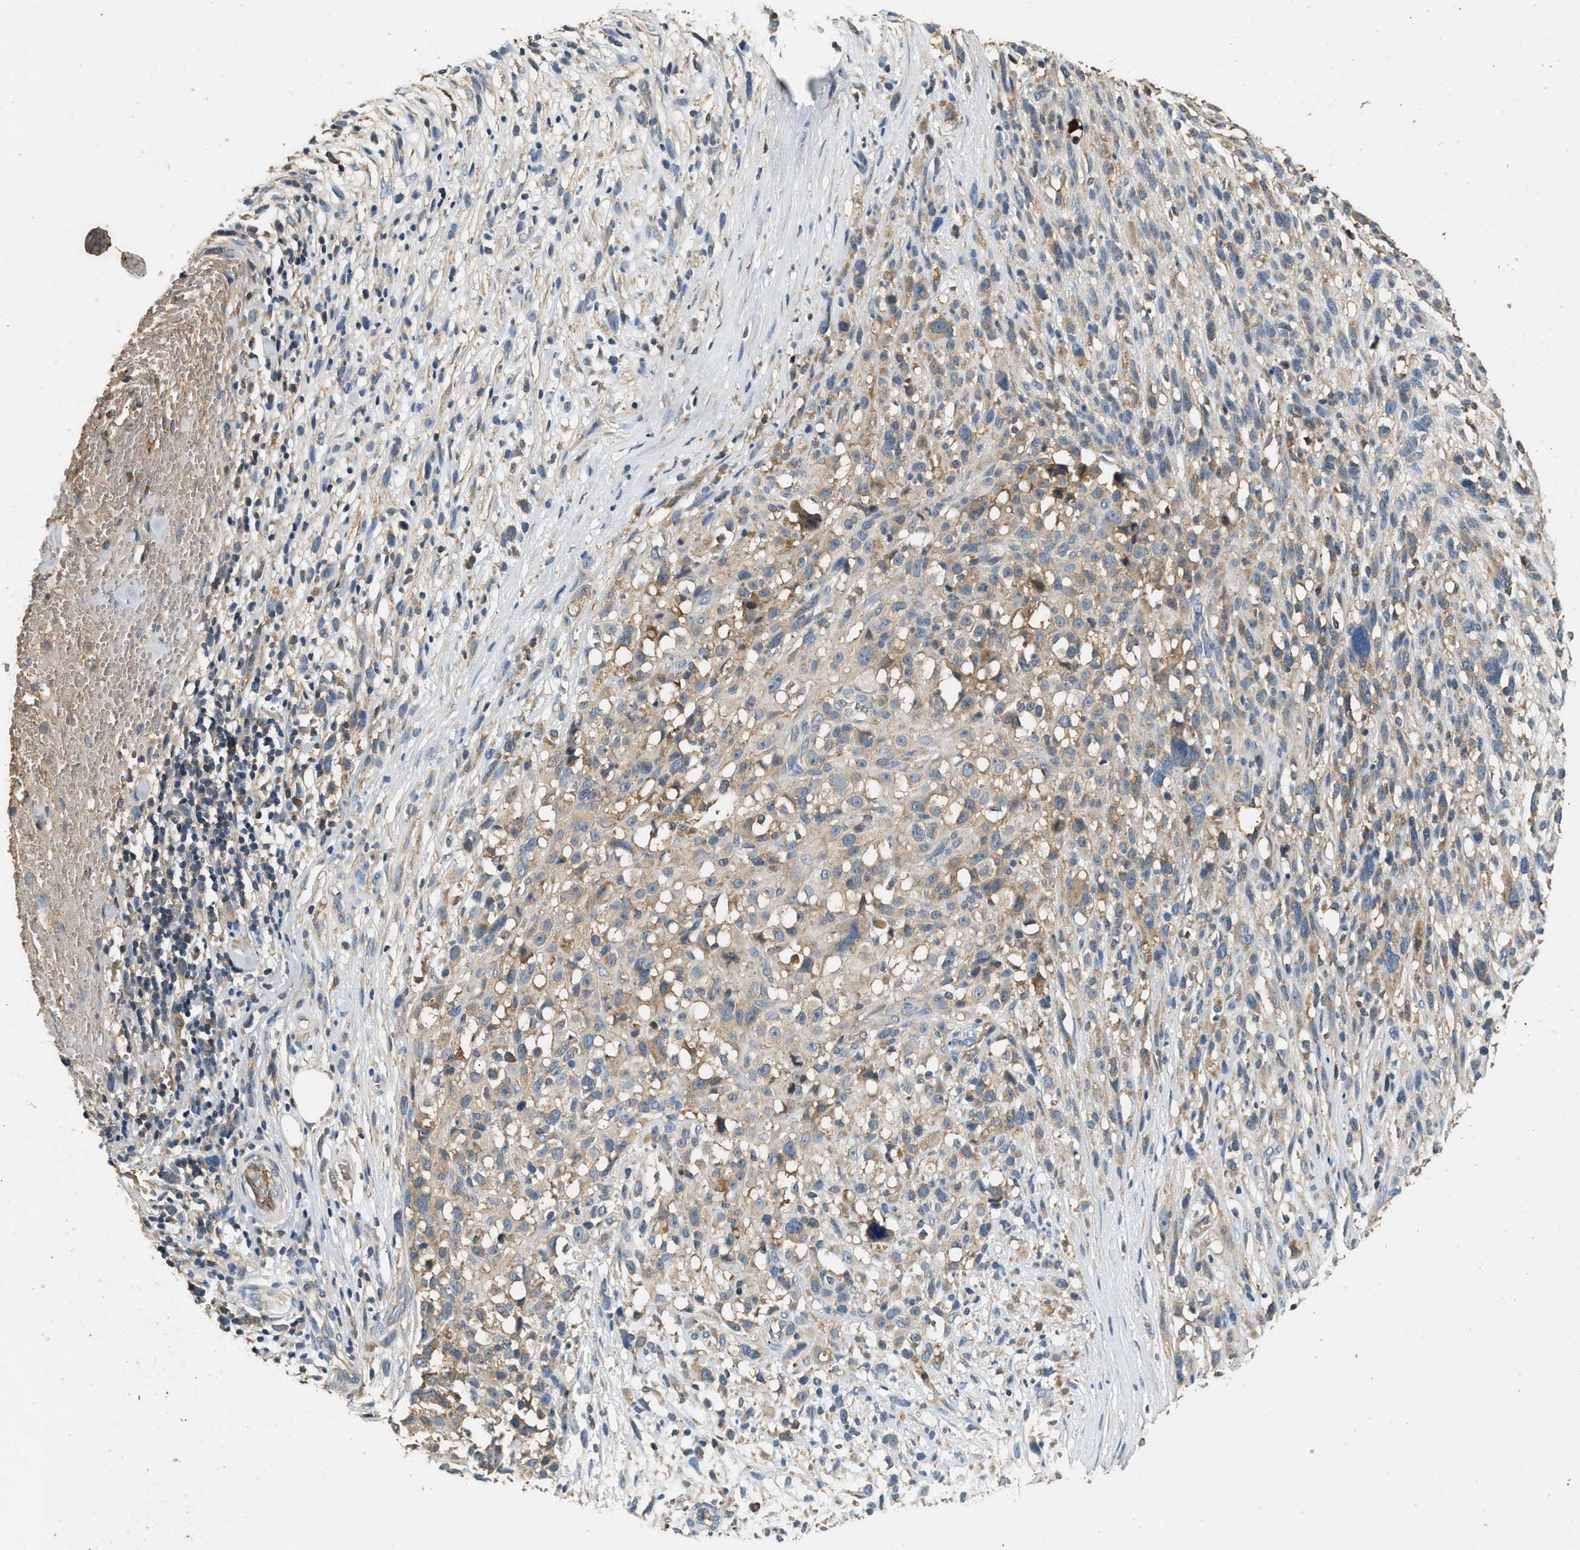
{"staining": {"intensity": "weak", "quantity": "<25%", "location": "cytoplasmic/membranous"}, "tissue": "melanoma", "cell_type": "Tumor cells", "image_type": "cancer", "snomed": [{"axis": "morphology", "description": "Malignant melanoma, NOS"}, {"axis": "topography", "description": "Skin"}], "caption": "The micrograph shows no significant staining in tumor cells of melanoma. The staining was performed using DAB (3,3'-diaminobenzidine) to visualize the protein expression in brown, while the nuclei were stained in blue with hematoxylin (Magnification: 20x).", "gene": "TMEM268", "patient": {"sex": "female", "age": 55}}